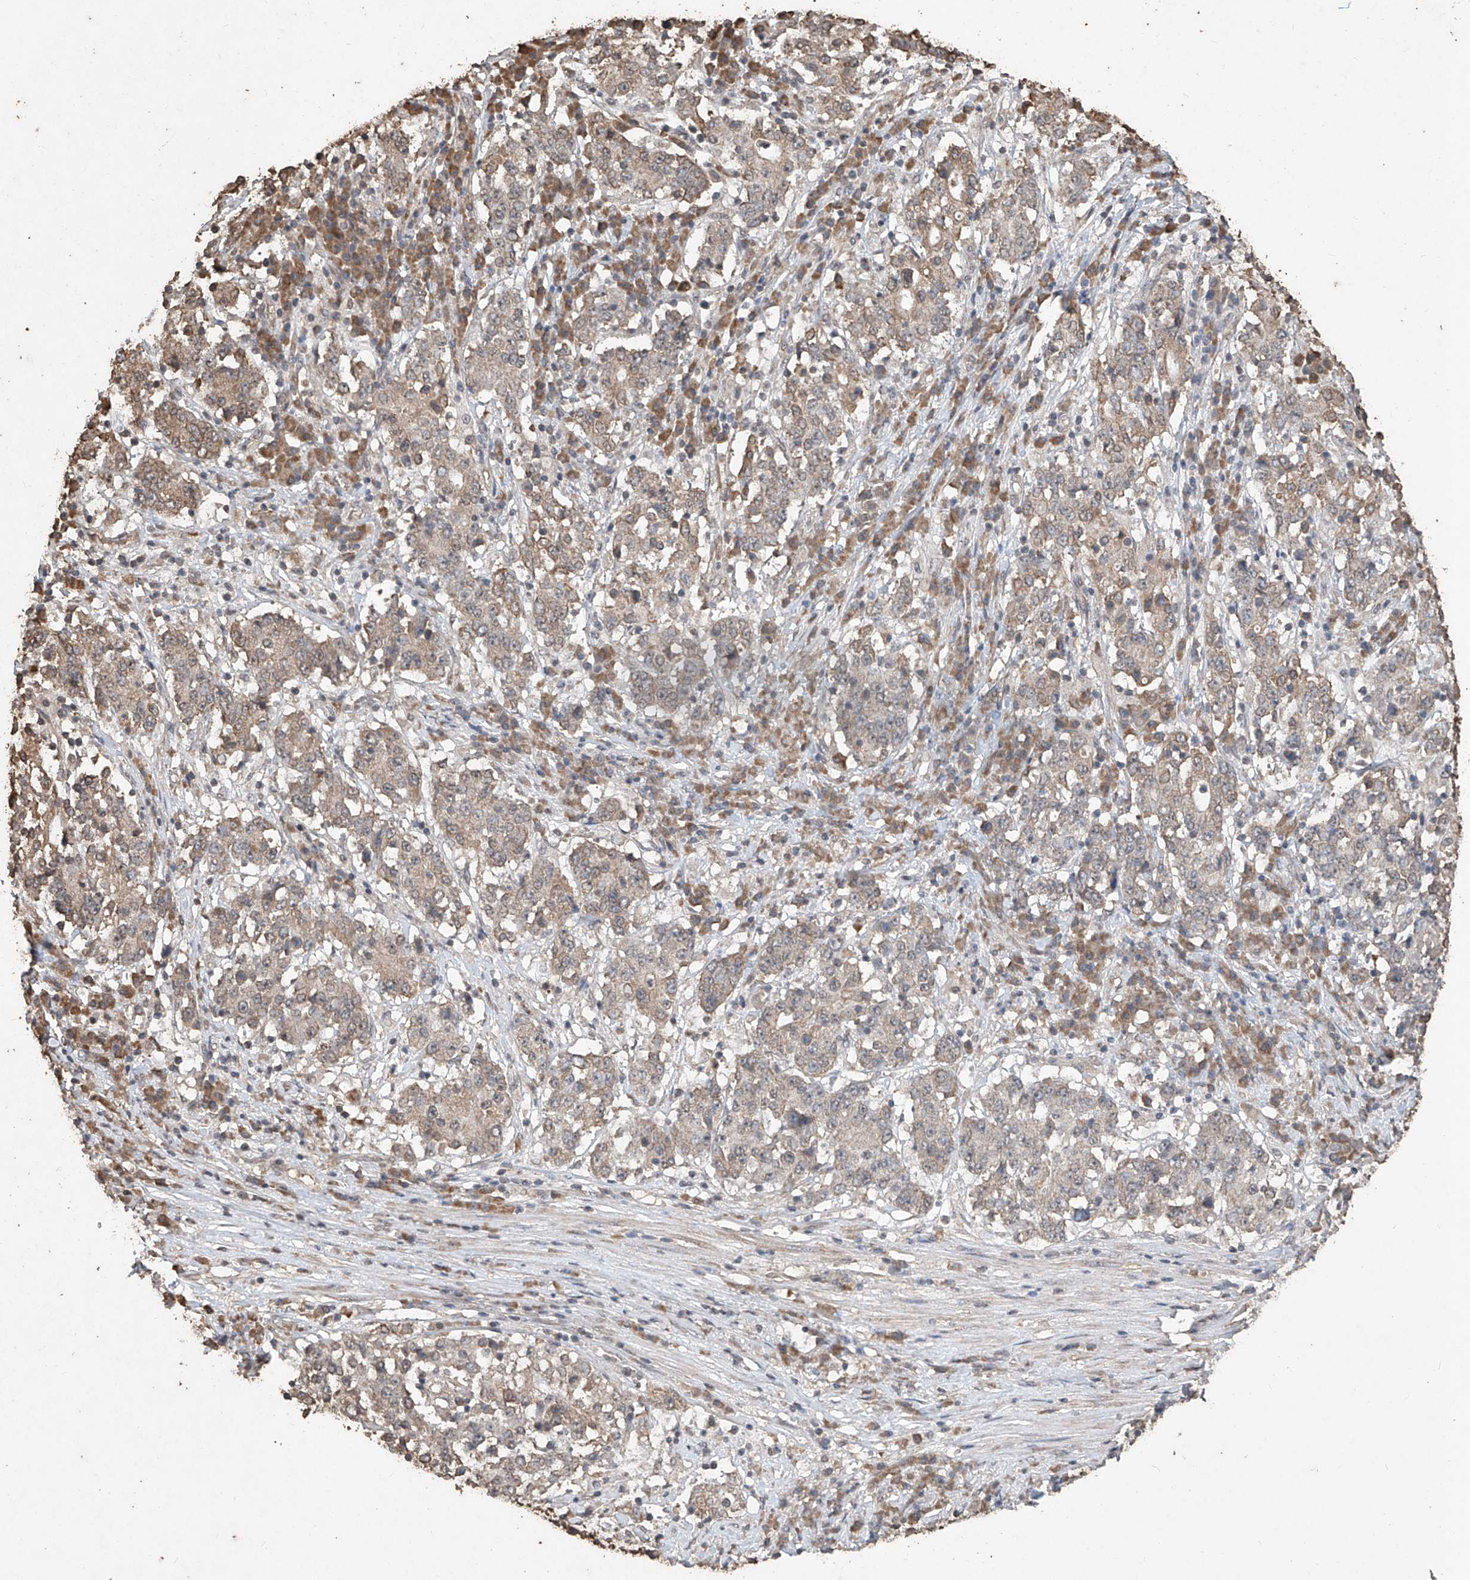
{"staining": {"intensity": "weak", "quantity": "25%-75%", "location": "cytoplasmic/membranous"}, "tissue": "stomach cancer", "cell_type": "Tumor cells", "image_type": "cancer", "snomed": [{"axis": "morphology", "description": "Adenocarcinoma, NOS"}, {"axis": "topography", "description": "Stomach"}], "caption": "Stomach adenocarcinoma stained for a protein (brown) shows weak cytoplasmic/membranous positive expression in about 25%-75% of tumor cells.", "gene": "ELOVL1", "patient": {"sex": "male", "age": 59}}